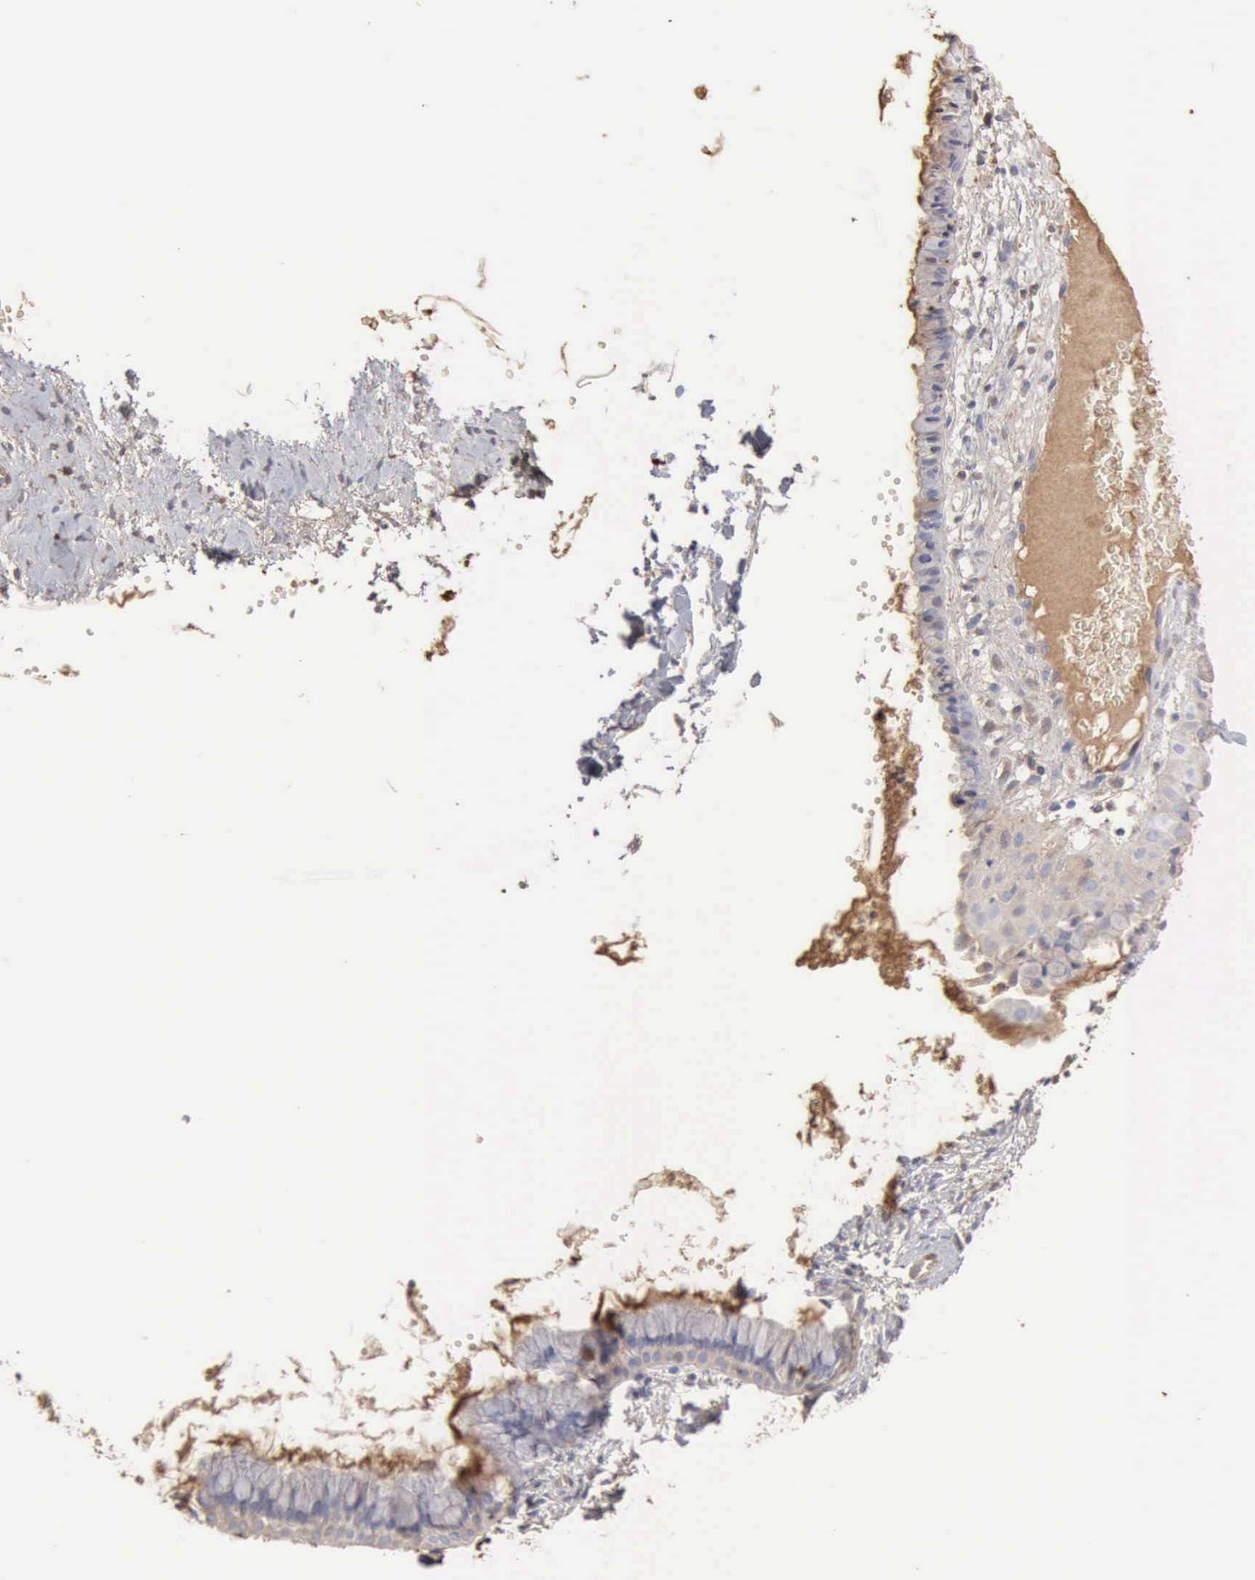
{"staining": {"intensity": "negative", "quantity": "none", "location": "none"}, "tissue": "cervix", "cell_type": "Glandular cells", "image_type": "normal", "snomed": [{"axis": "morphology", "description": "Normal tissue, NOS"}, {"axis": "topography", "description": "Cervix"}], "caption": "Immunohistochemistry (IHC) image of normal cervix stained for a protein (brown), which exhibits no positivity in glandular cells. The staining is performed using DAB (3,3'-diaminobenzidine) brown chromogen with nuclei counter-stained in using hematoxylin.", "gene": "SERPINA1", "patient": {"sex": "female", "age": 39}}